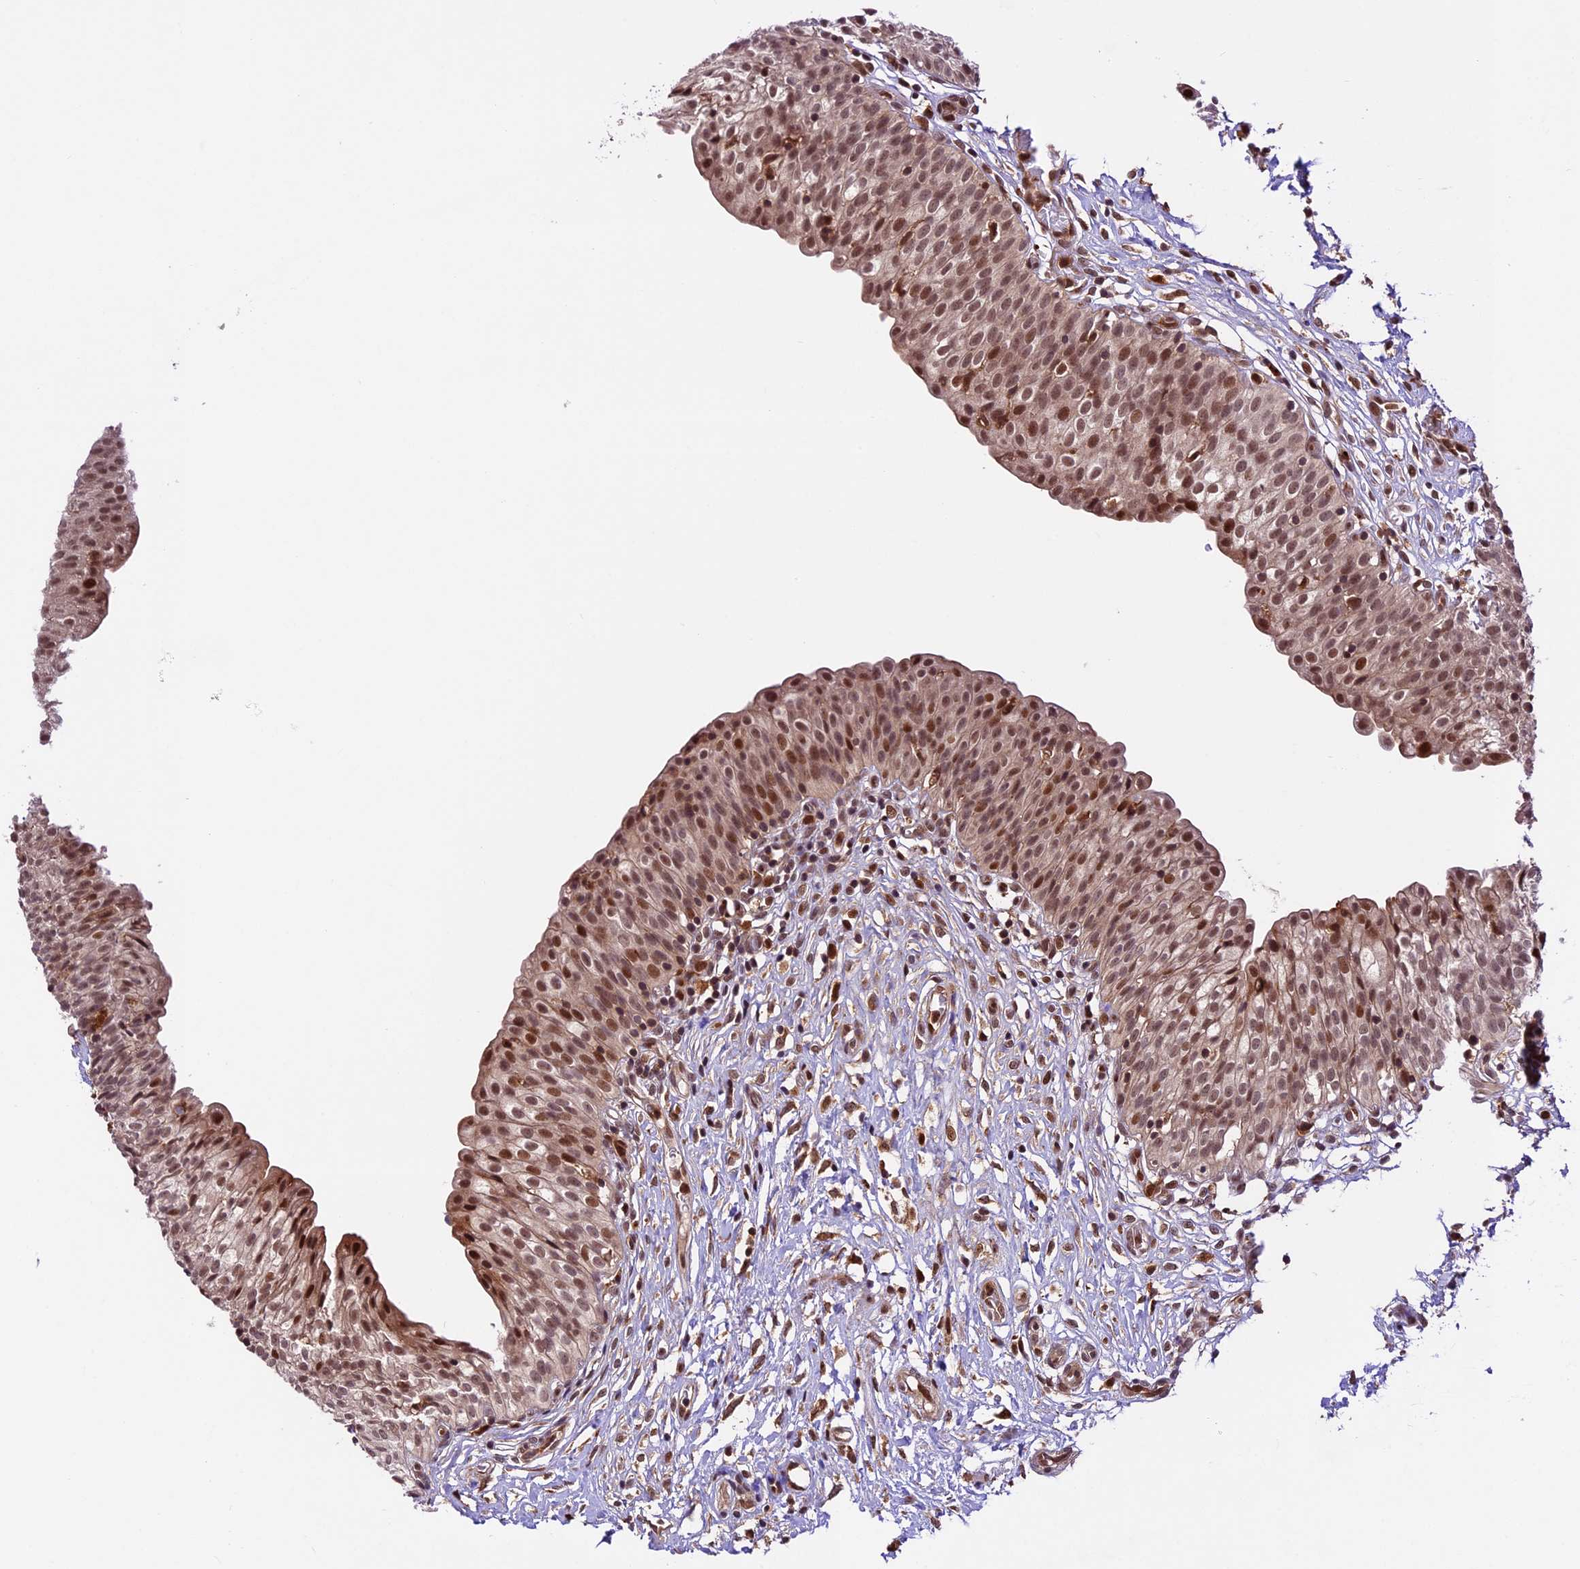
{"staining": {"intensity": "moderate", "quantity": ">75%", "location": "cytoplasmic/membranous,nuclear"}, "tissue": "urinary bladder", "cell_type": "Urothelial cells", "image_type": "normal", "snomed": [{"axis": "morphology", "description": "Normal tissue, NOS"}, {"axis": "topography", "description": "Urinary bladder"}], "caption": "A histopathology image of human urinary bladder stained for a protein exhibits moderate cytoplasmic/membranous,nuclear brown staining in urothelial cells.", "gene": "DHX38", "patient": {"sex": "male", "age": 55}}